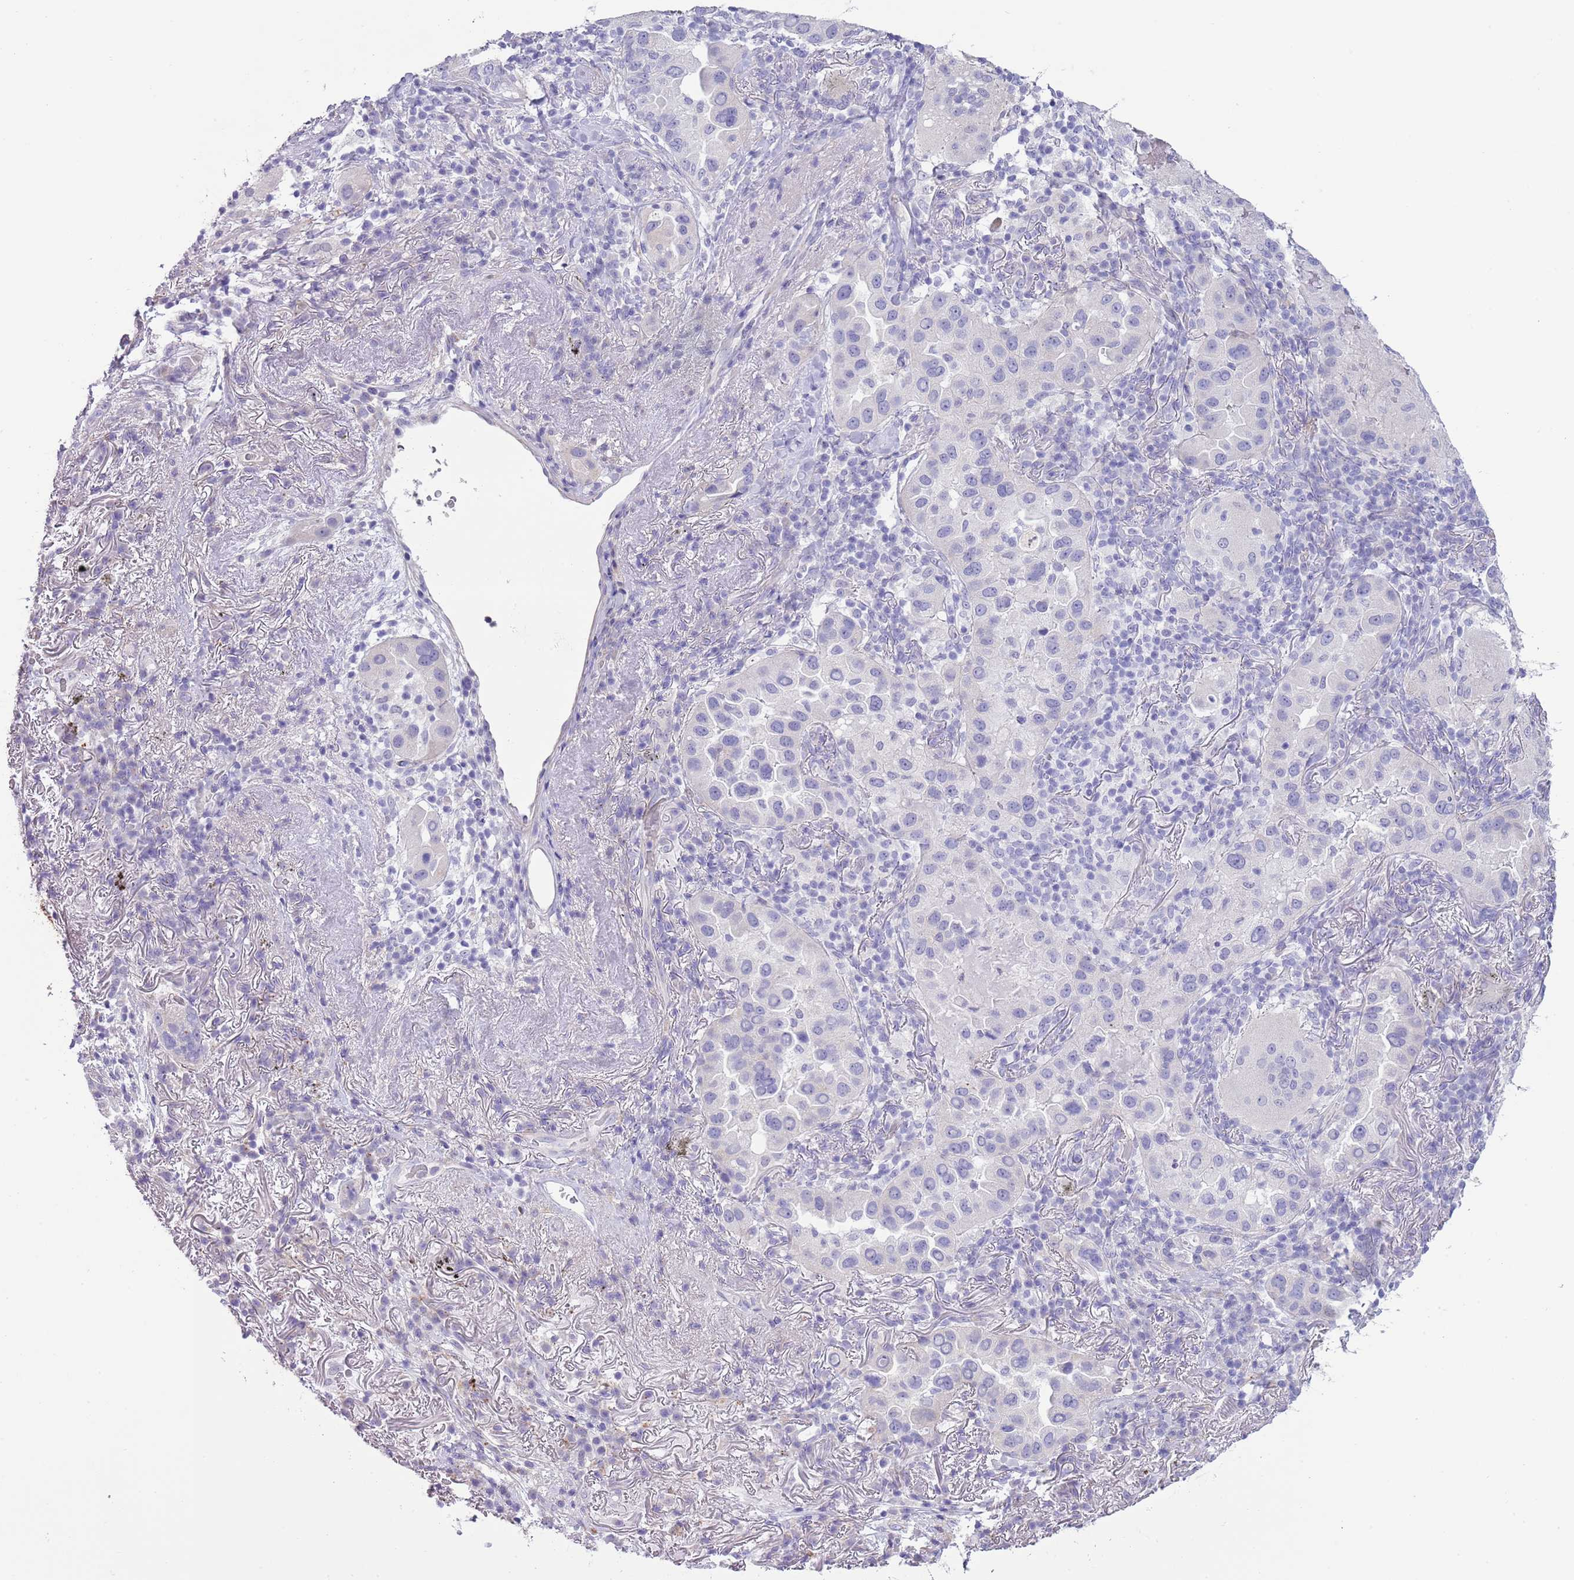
{"staining": {"intensity": "negative", "quantity": "none", "location": "none"}, "tissue": "lung cancer", "cell_type": "Tumor cells", "image_type": "cancer", "snomed": [{"axis": "morphology", "description": "Adenocarcinoma, NOS"}, {"axis": "topography", "description": "Lung"}], "caption": "This is an IHC micrograph of adenocarcinoma (lung). There is no staining in tumor cells.", "gene": "ABHD17C", "patient": {"sex": "female", "age": 69}}